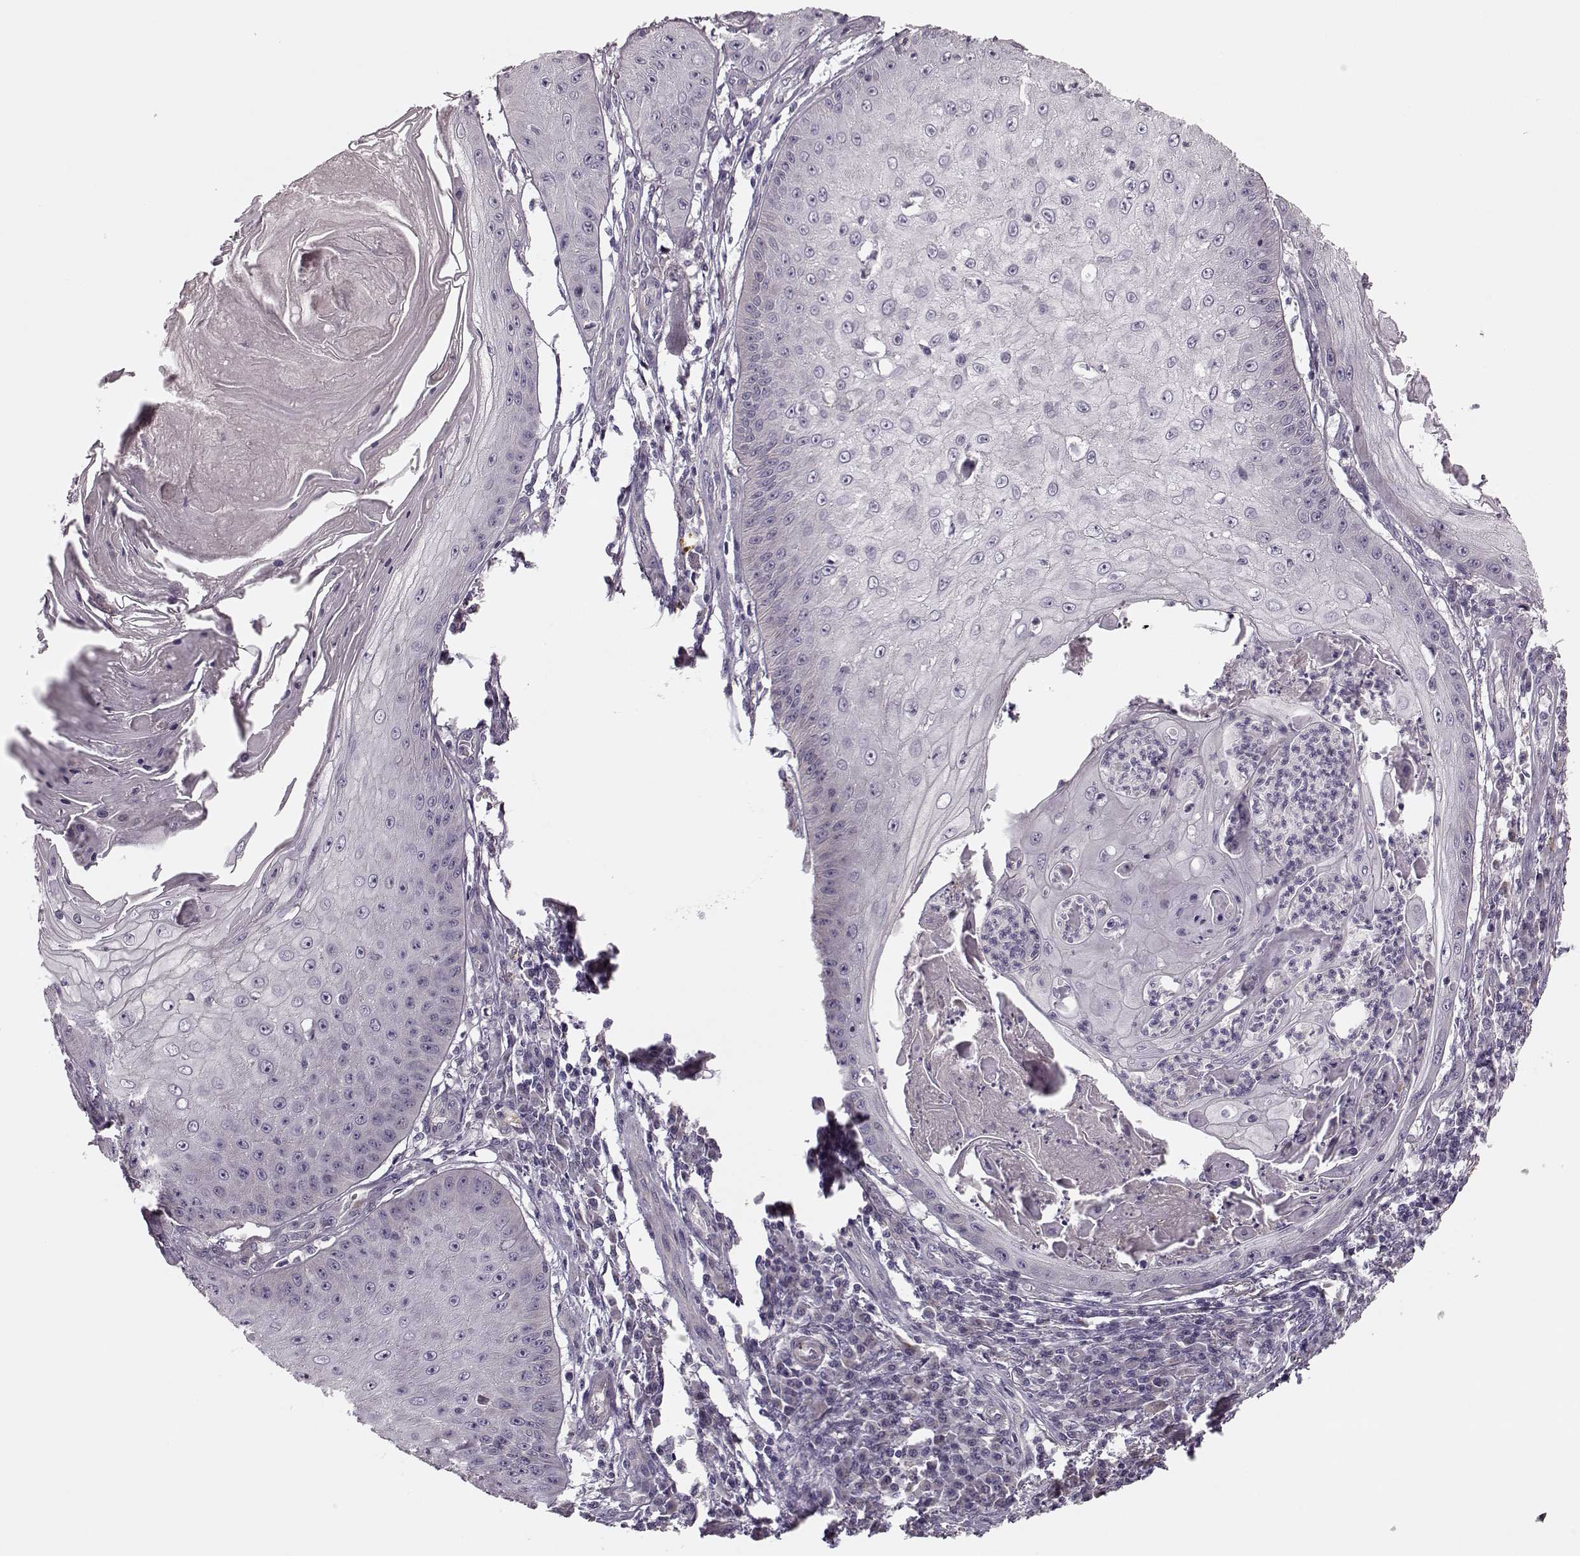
{"staining": {"intensity": "negative", "quantity": "none", "location": "none"}, "tissue": "skin cancer", "cell_type": "Tumor cells", "image_type": "cancer", "snomed": [{"axis": "morphology", "description": "Squamous cell carcinoma, NOS"}, {"axis": "topography", "description": "Skin"}], "caption": "Tumor cells are negative for protein expression in human skin cancer.", "gene": "MTR", "patient": {"sex": "male", "age": 70}}